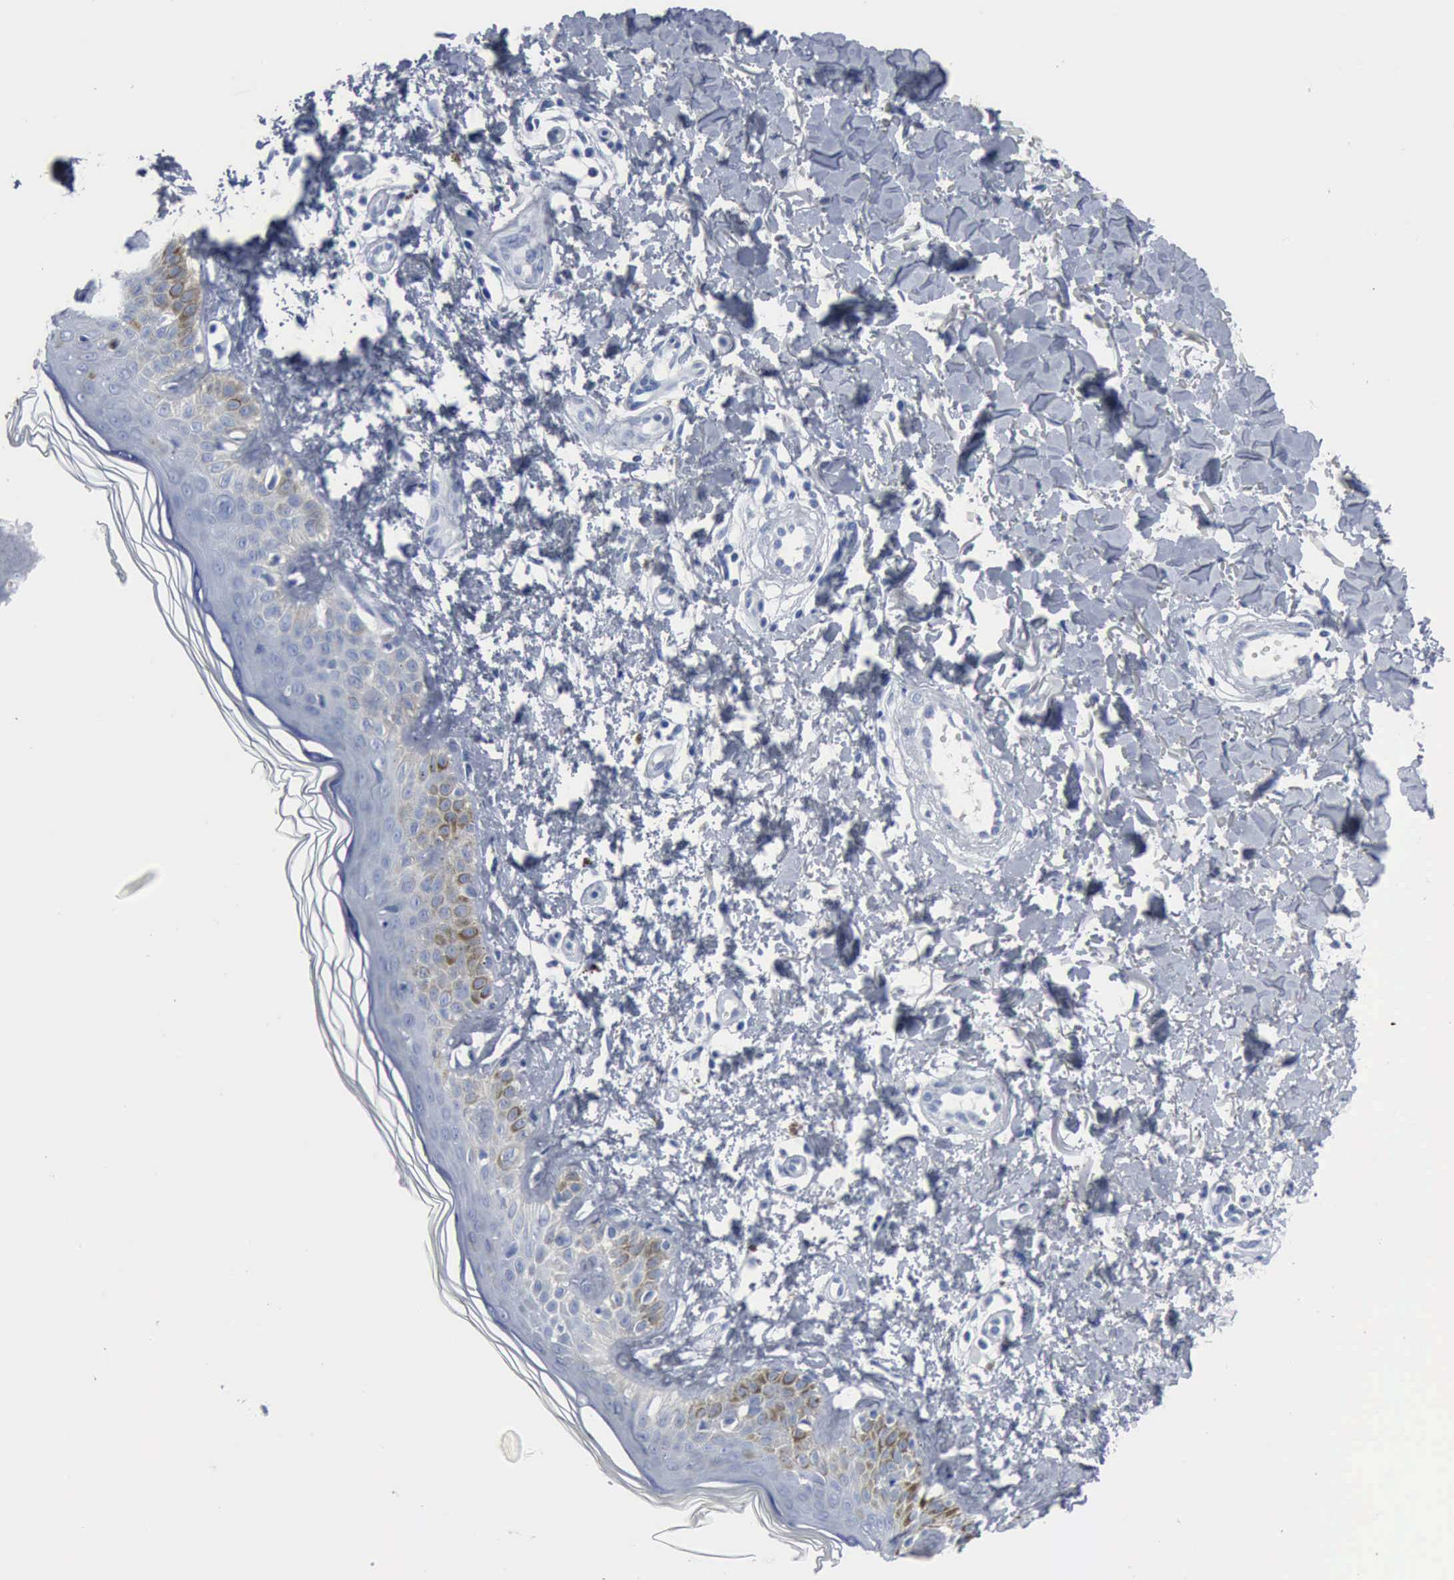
{"staining": {"intensity": "negative", "quantity": "none", "location": "none"}, "tissue": "melanoma", "cell_type": "Tumor cells", "image_type": "cancer", "snomed": [{"axis": "morphology", "description": "Malignant melanoma, NOS"}, {"axis": "topography", "description": "Skin"}], "caption": "Melanoma was stained to show a protein in brown. There is no significant positivity in tumor cells. Nuclei are stained in blue.", "gene": "DMD", "patient": {"sex": "male", "age": 49}}